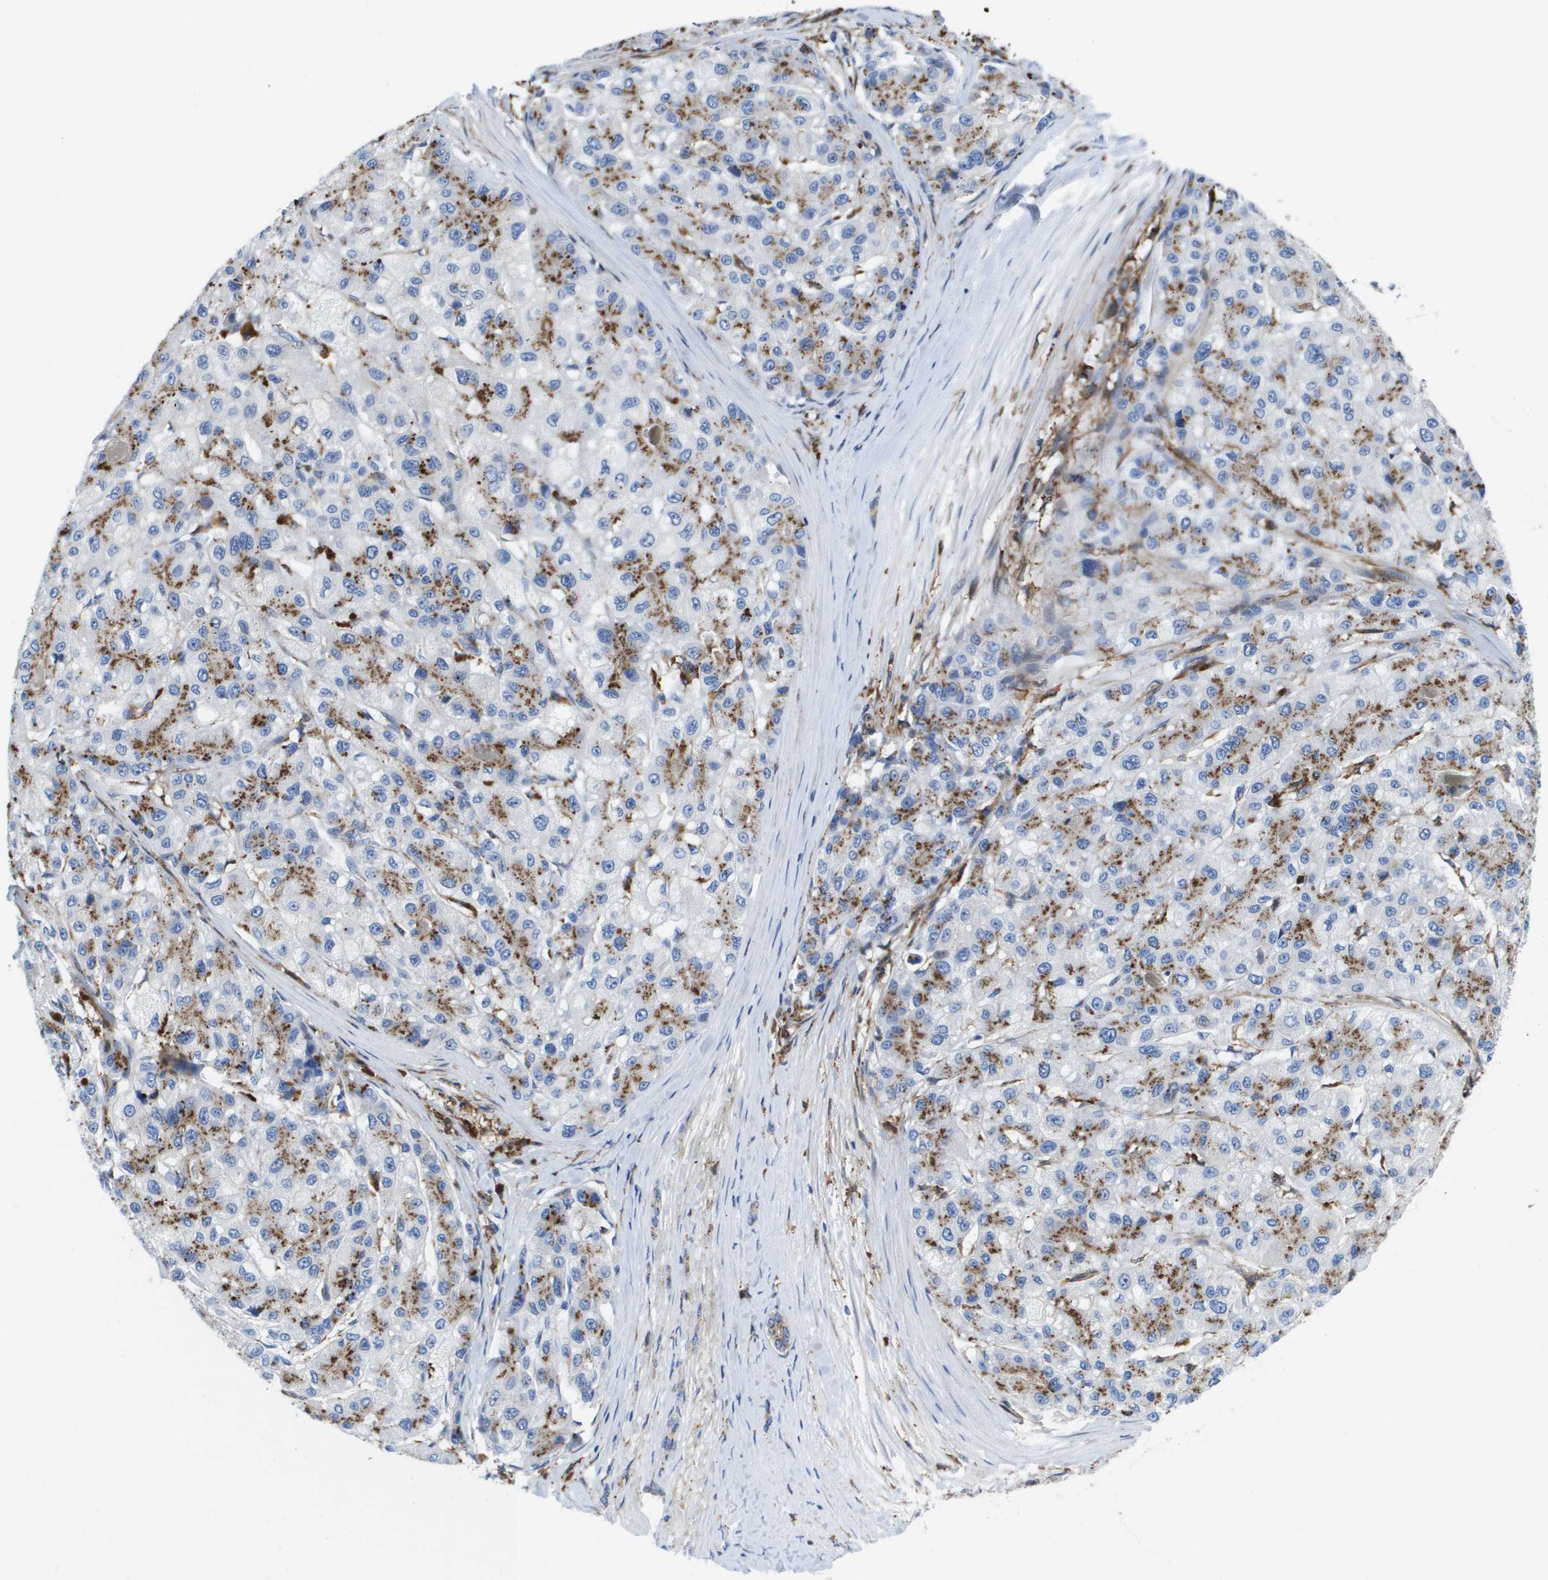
{"staining": {"intensity": "moderate", "quantity": ">75%", "location": "cytoplasmic/membranous"}, "tissue": "liver cancer", "cell_type": "Tumor cells", "image_type": "cancer", "snomed": [{"axis": "morphology", "description": "Carcinoma, Hepatocellular, NOS"}, {"axis": "topography", "description": "Liver"}], "caption": "Liver cancer (hepatocellular carcinoma) stained with immunohistochemistry shows moderate cytoplasmic/membranous expression in about >75% of tumor cells.", "gene": "SLC37A2", "patient": {"sex": "male", "age": 80}}